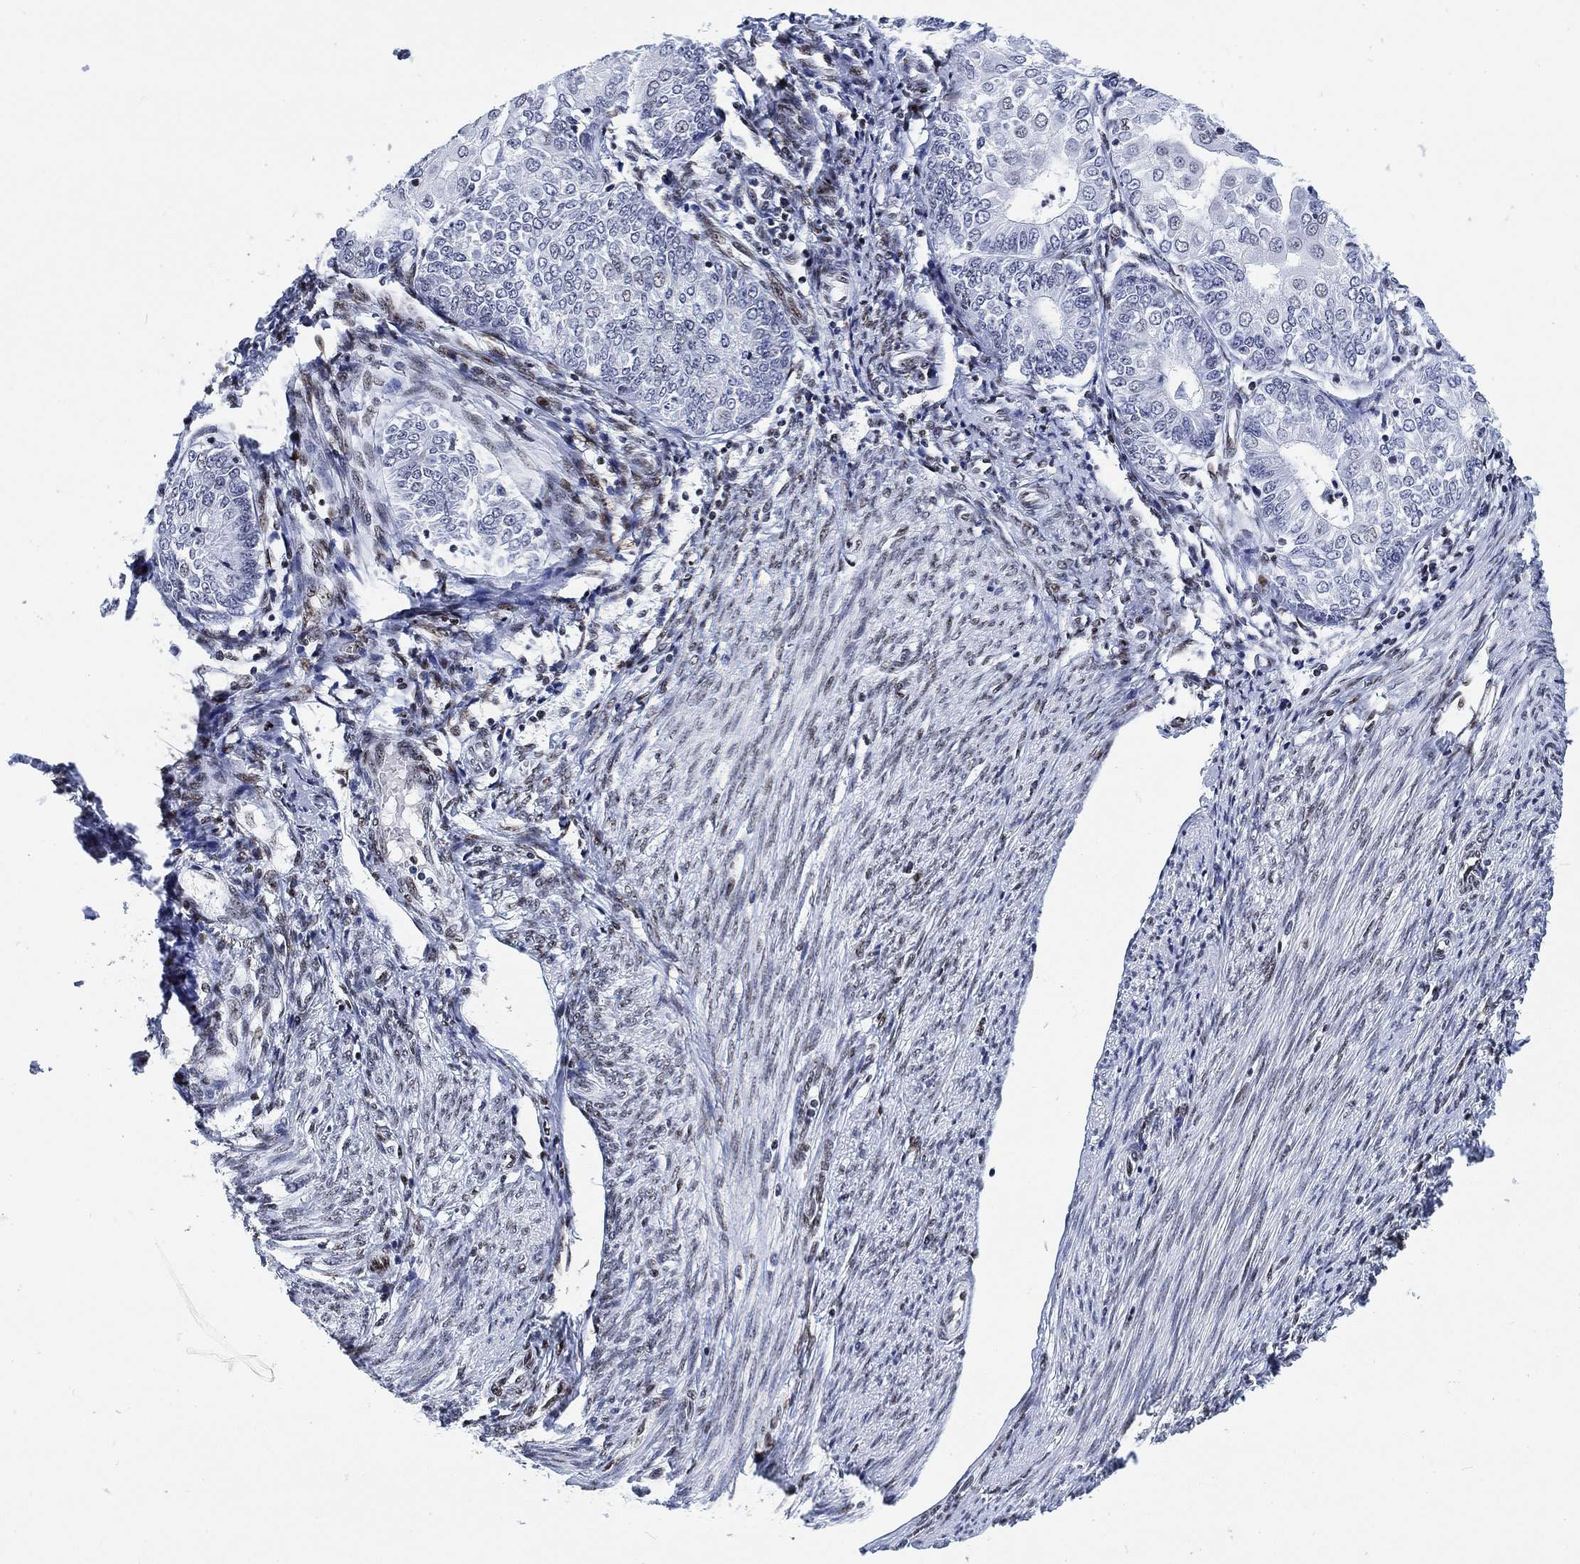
{"staining": {"intensity": "negative", "quantity": "none", "location": "none"}, "tissue": "endometrial cancer", "cell_type": "Tumor cells", "image_type": "cancer", "snomed": [{"axis": "morphology", "description": "Adenocarcinoma, NOS"}, {"axis": "topography", "description": "Endometrium"}], "caption": "This is an immunohistochemistry (IHC) histopathology image of human endometrial cancer (adenocarcinoma). There is no expression in tumor cells.", "gene": "H1-10", "patient": {"sex": "female", "age": 68}}